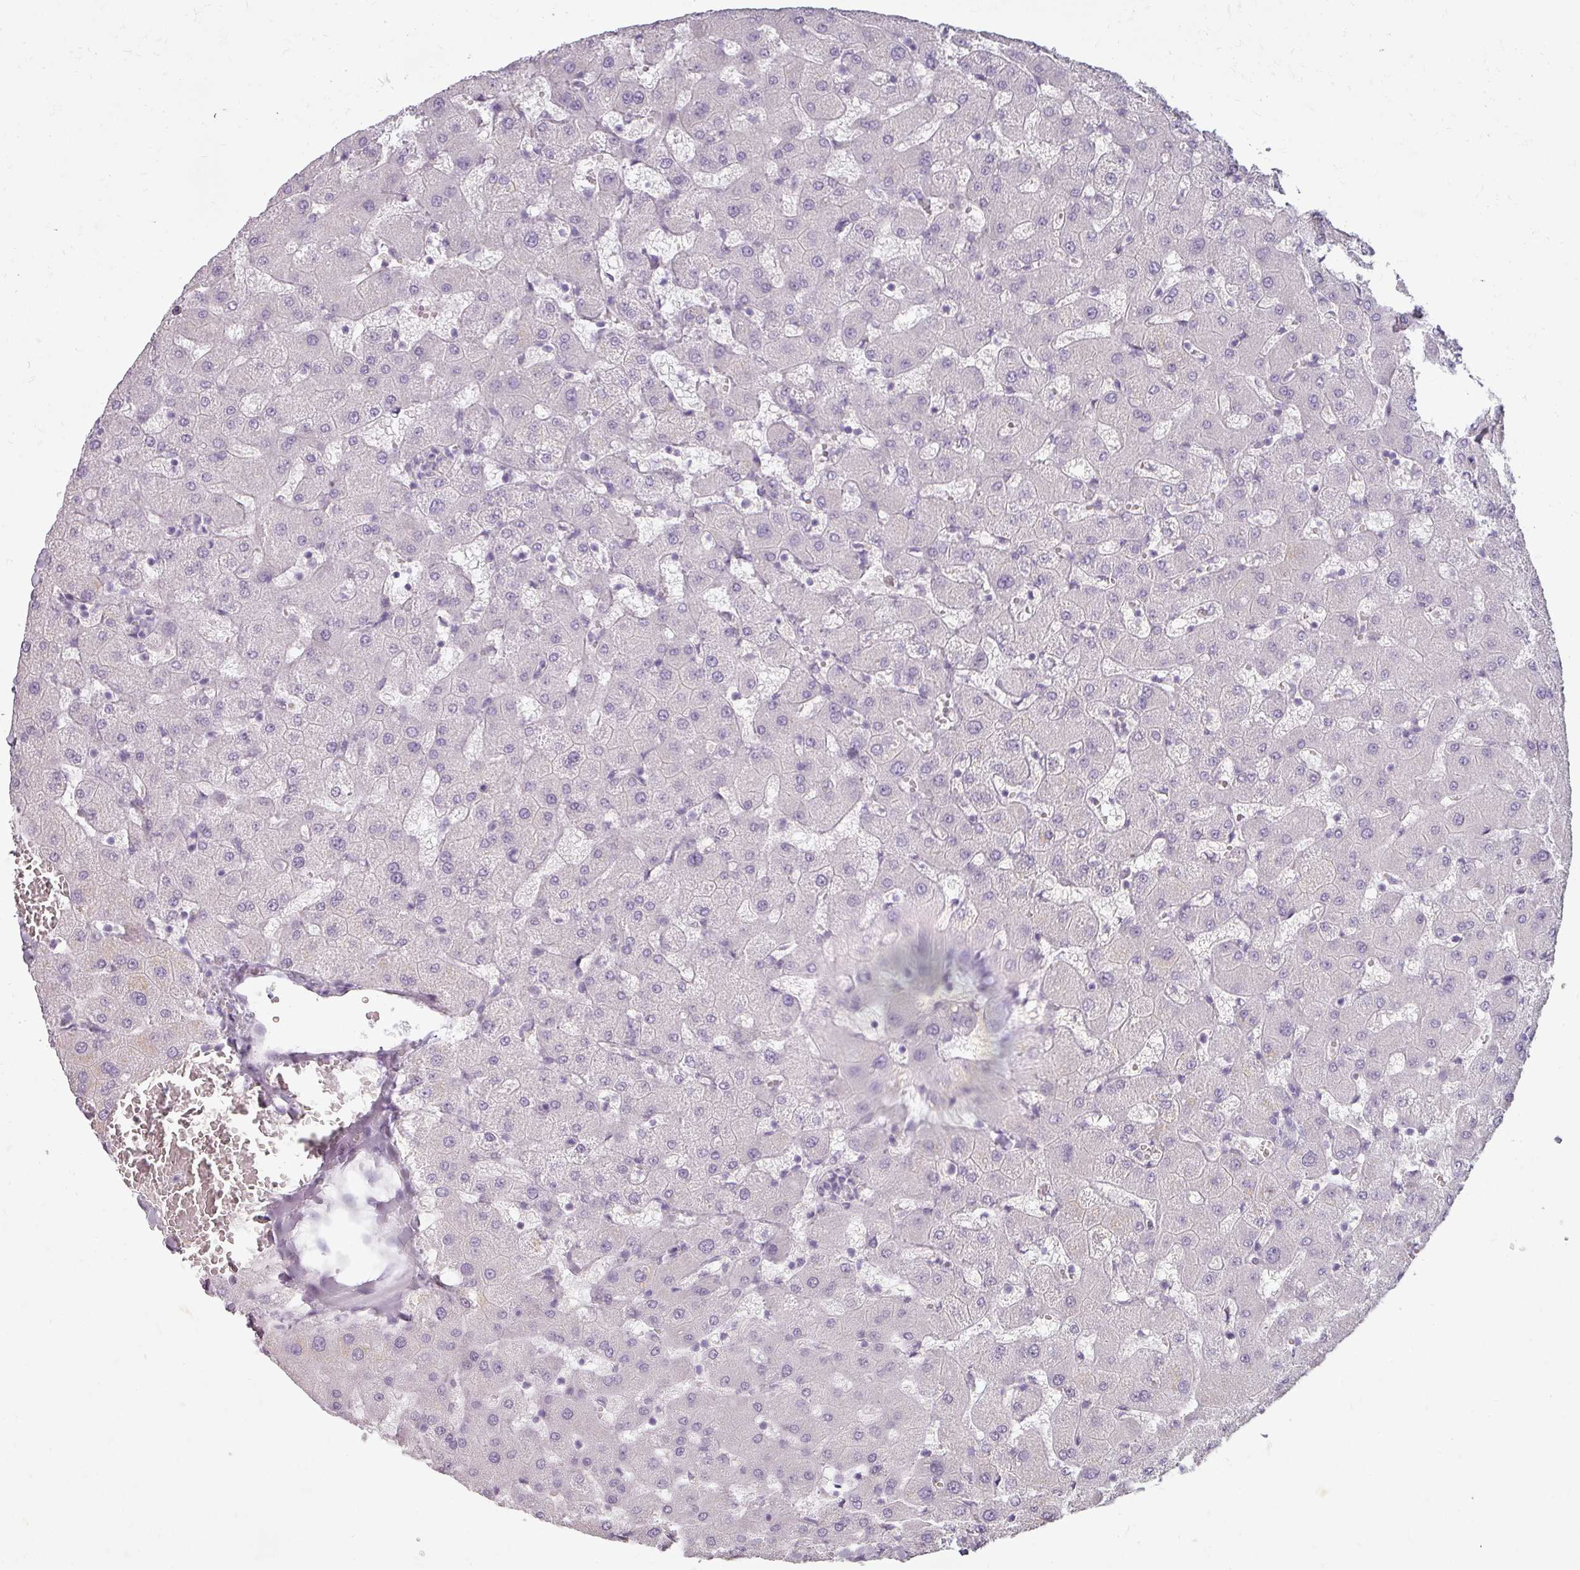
{"staining": {"intensity": "negative", "quantity": "none", "location": "none"}, "tissue": "liver", "cell_type": "Cholangiocytes", "image_type": "normal", "snomed": [{"axis": "morphology", "description": "Normal tissue, NOS"}, {"axis": "topography", "description": "Liver"}], "caption": "Protein analysis of unremarkable liver demonstrates no significant expression in cholangiocytes.", "gene": "ASB1", "patient": {"sex": "female", "age": 63}}